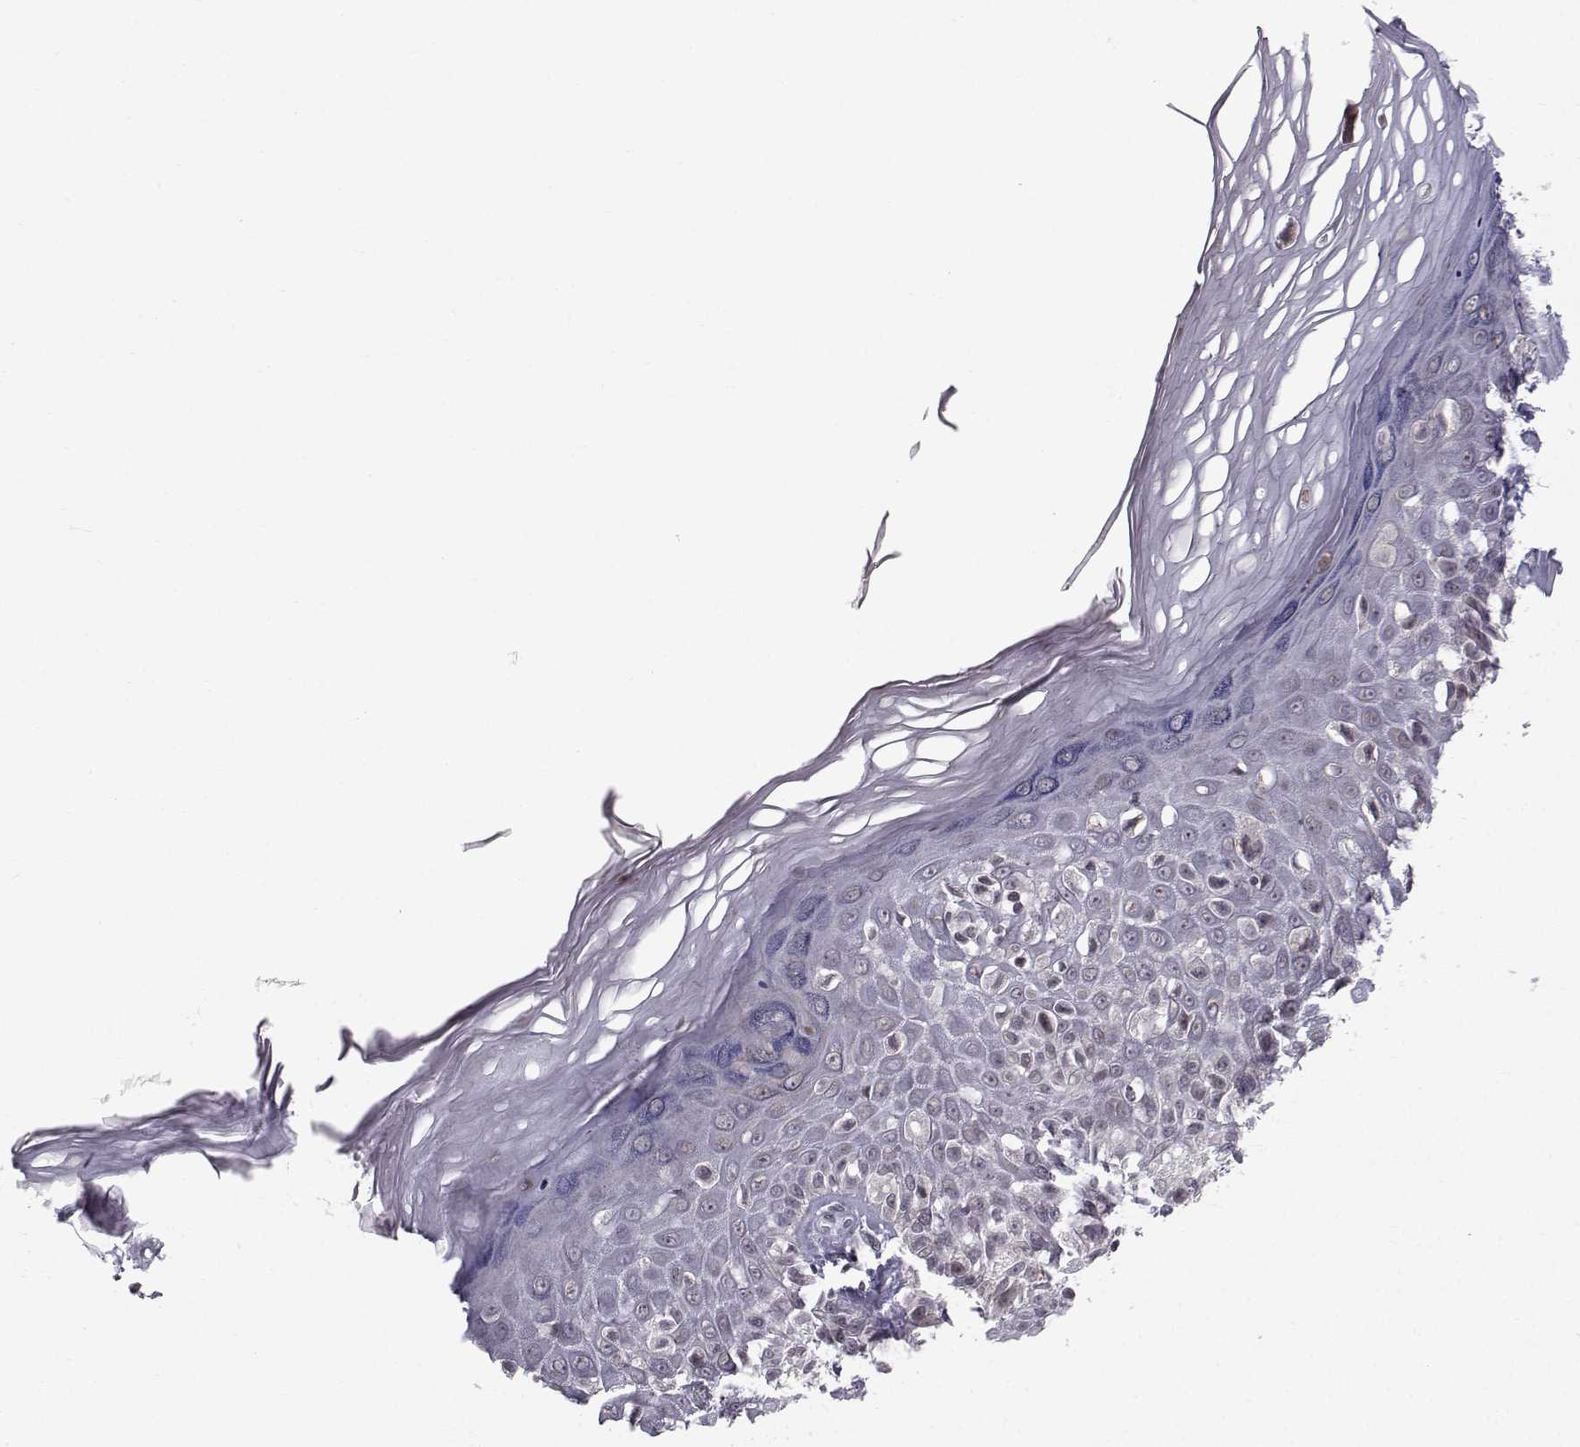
{"staining": {"intensity": "negative", "quantity": "none", "location": "none"}, "tissue": "melanoma", "cell_type": "Tumor cells", "image_type": "cancer", "snomed": [{"axis": "morphology", "description": "Malignant melanoma, NOS"}, {"axis": "topography", "description": "Skin"}], "caption": "Human melanoma stained for a protein using immunohistochemistry reveals no staining in tumor cells.", "gene": "MARCHF4", "patient": {"sex": "female", "age": 73}}